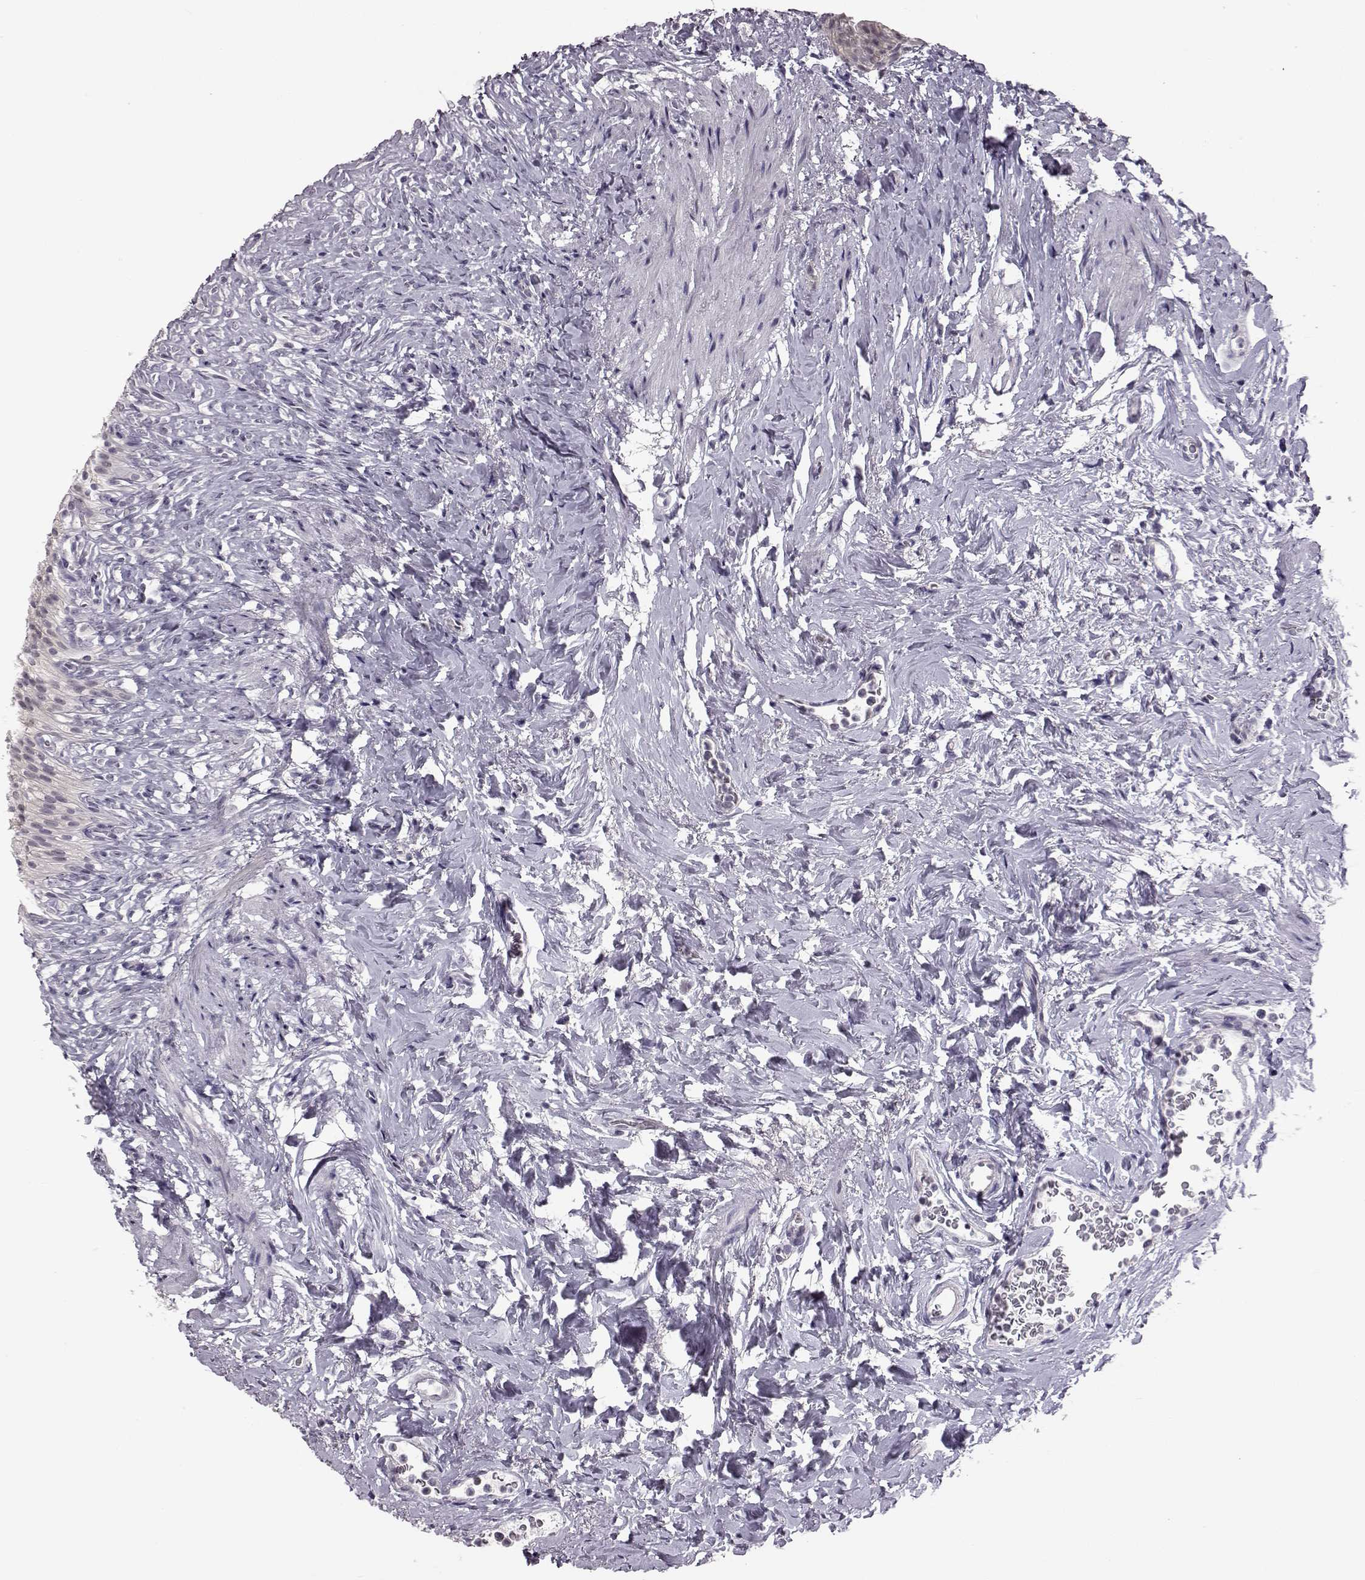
{"staining": {"intensity": "negative", "quantity": "none", "location": "none"}, "tissue": "urinary bladder", "cell_type": "Urothelial cells", "image_type": "normal", "snomed": [{"axis": "morphology", "description": "Normal tissue, NOS"}, {"axis": "topography", "description": "Urinary bladder"}, {"axis": "topography", "description": "Prostate"}], "caption": "Micrograph shows no significant protein expression in urothelial cells of normal urinary bladder. The staining is performed using DAB (3,3'-diaminobenzidine) brown chromogen with nuclei counter-stained in using hematoxylin.", "gene": "C10orf62", "patient": {"sex": "male", "age": 76}}